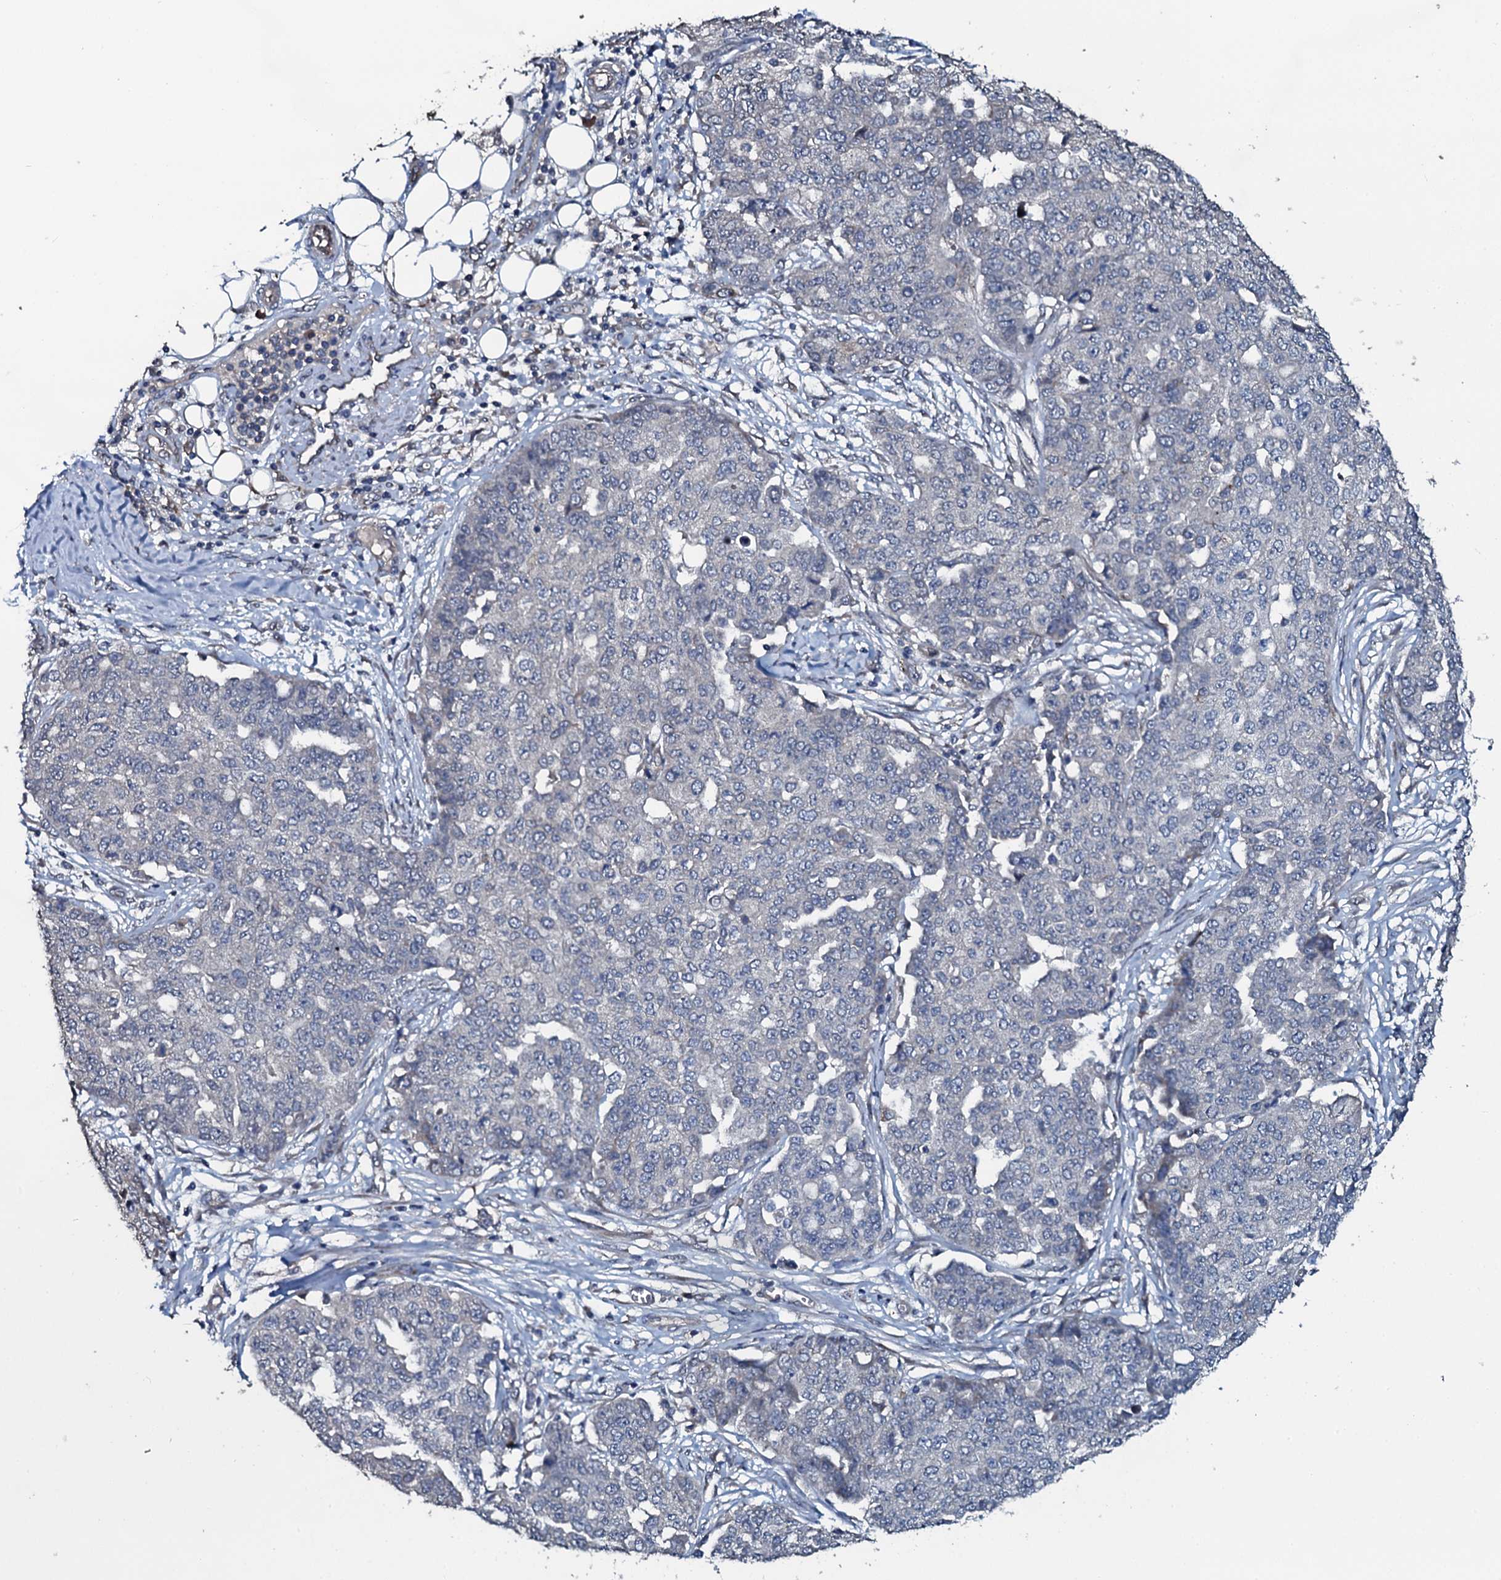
{"staining": {"intensity": "negative", "quantity": "none", "location": "none"}, "tissue": "ovarian cancer", "cell_type": "Tumor cells", "image_type": "cancer", "snomed": [{"axis": "morphology", "description": "Cystadenocarcinoma, serous, NOS"}, {"axis": "topography", "description": "Soft tissue"}, {"axis": "topography", "description": "Ovary"}], "caption": "Histopathology image shows no protein staining in tumor cells of ovarian serous cystadenocarcinoma tissue.", "gene": "IL12B", "patient": {"sex": "female", "age": 57}}